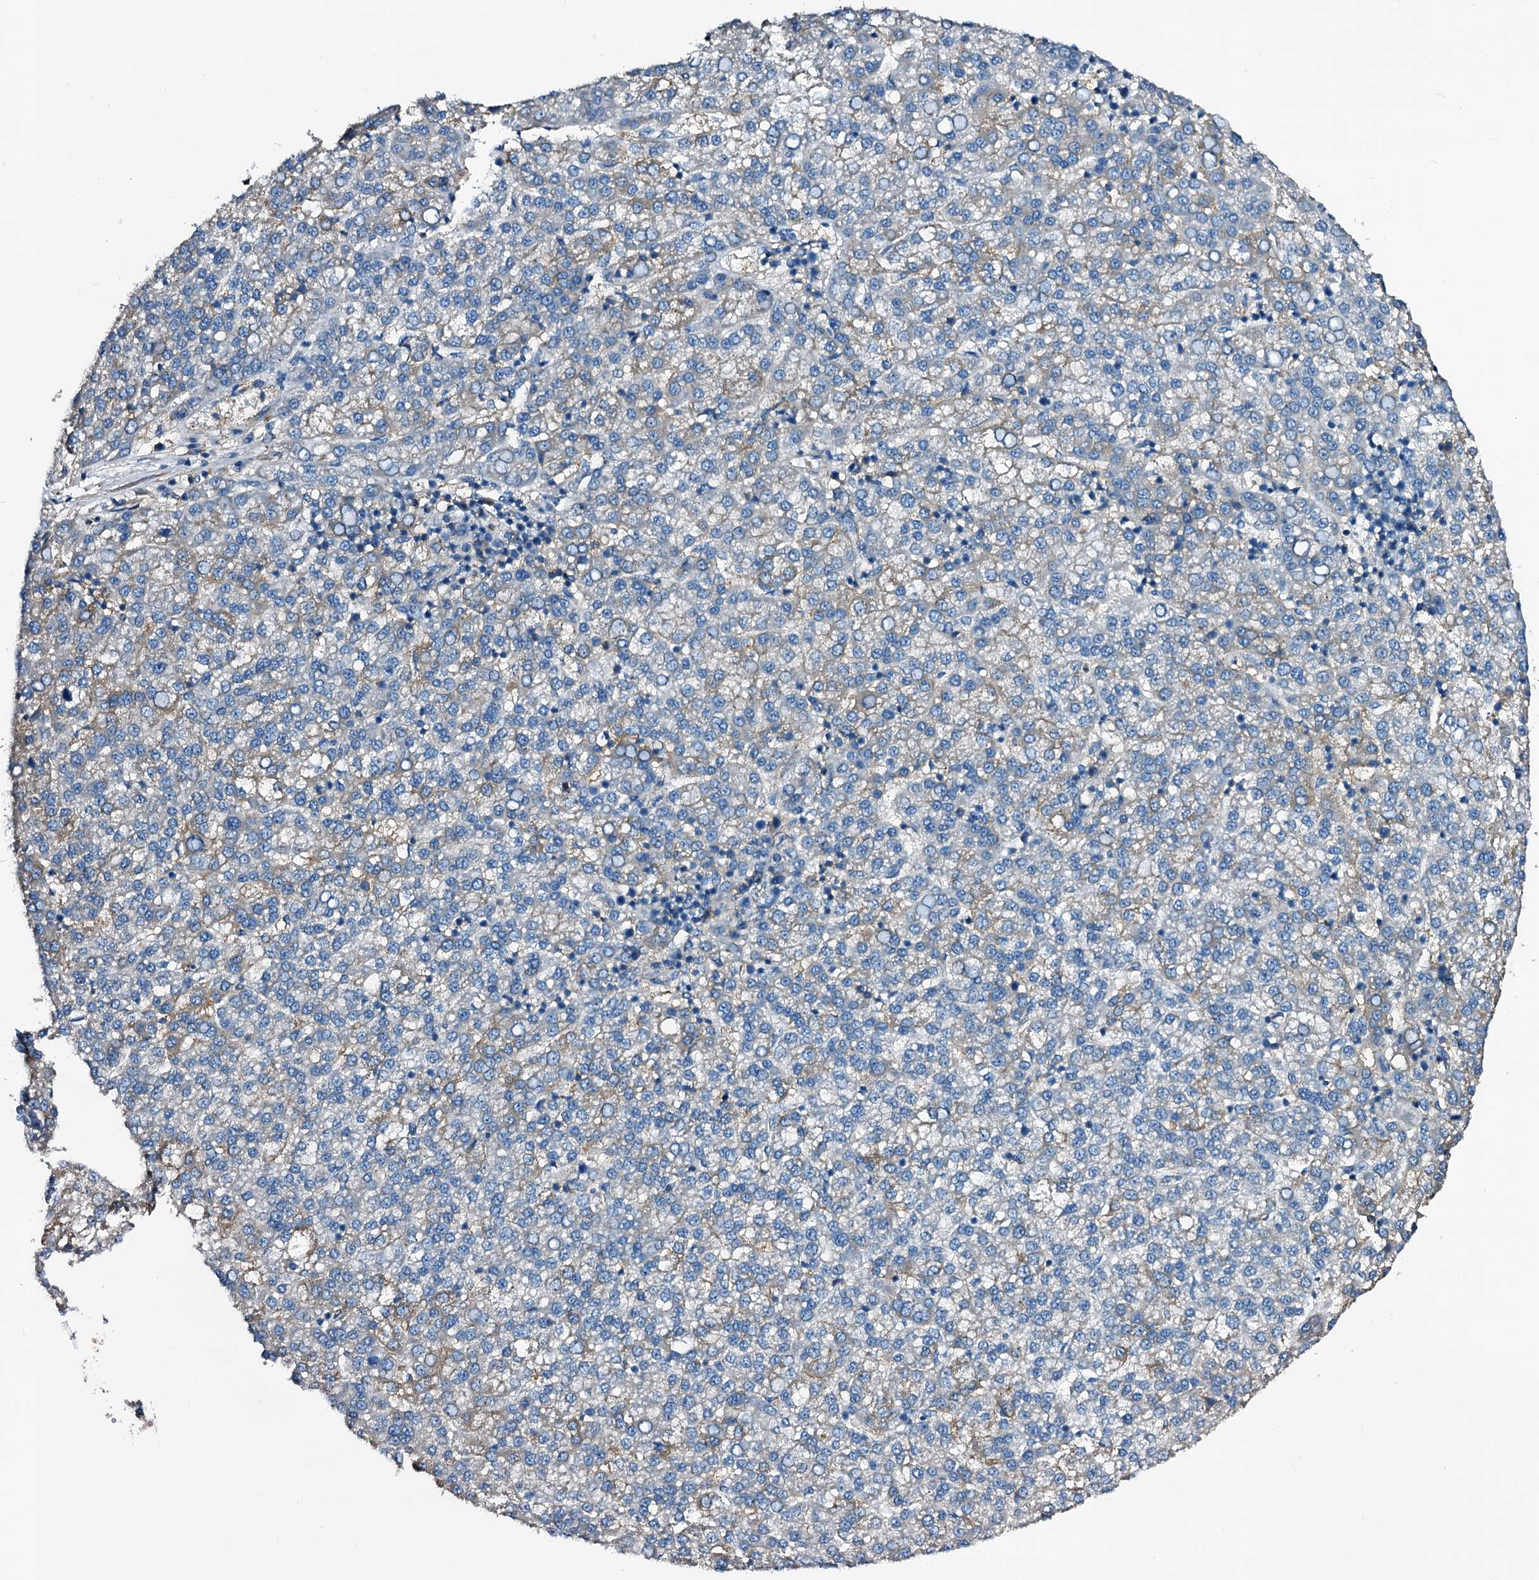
{"staining": {"intensity": "weak", "quantity": "<25%", "location": "cytoplasmic/membranous"}, "tissue": "liver cancer", "cell_type": "Tumor cells", "image_type": "cancer", "snomed": [{"axis": "morphology", "description": "Carcinoma, Hepatocellular, NOS"}, {"axis": "topography", "description": "Liver"}], "caption": "Immunohistochemistry of human liver cancer displays no expression in tumor cells.", "gene": "GCOM1", "patient": {"sex": "female", "age": 58}}